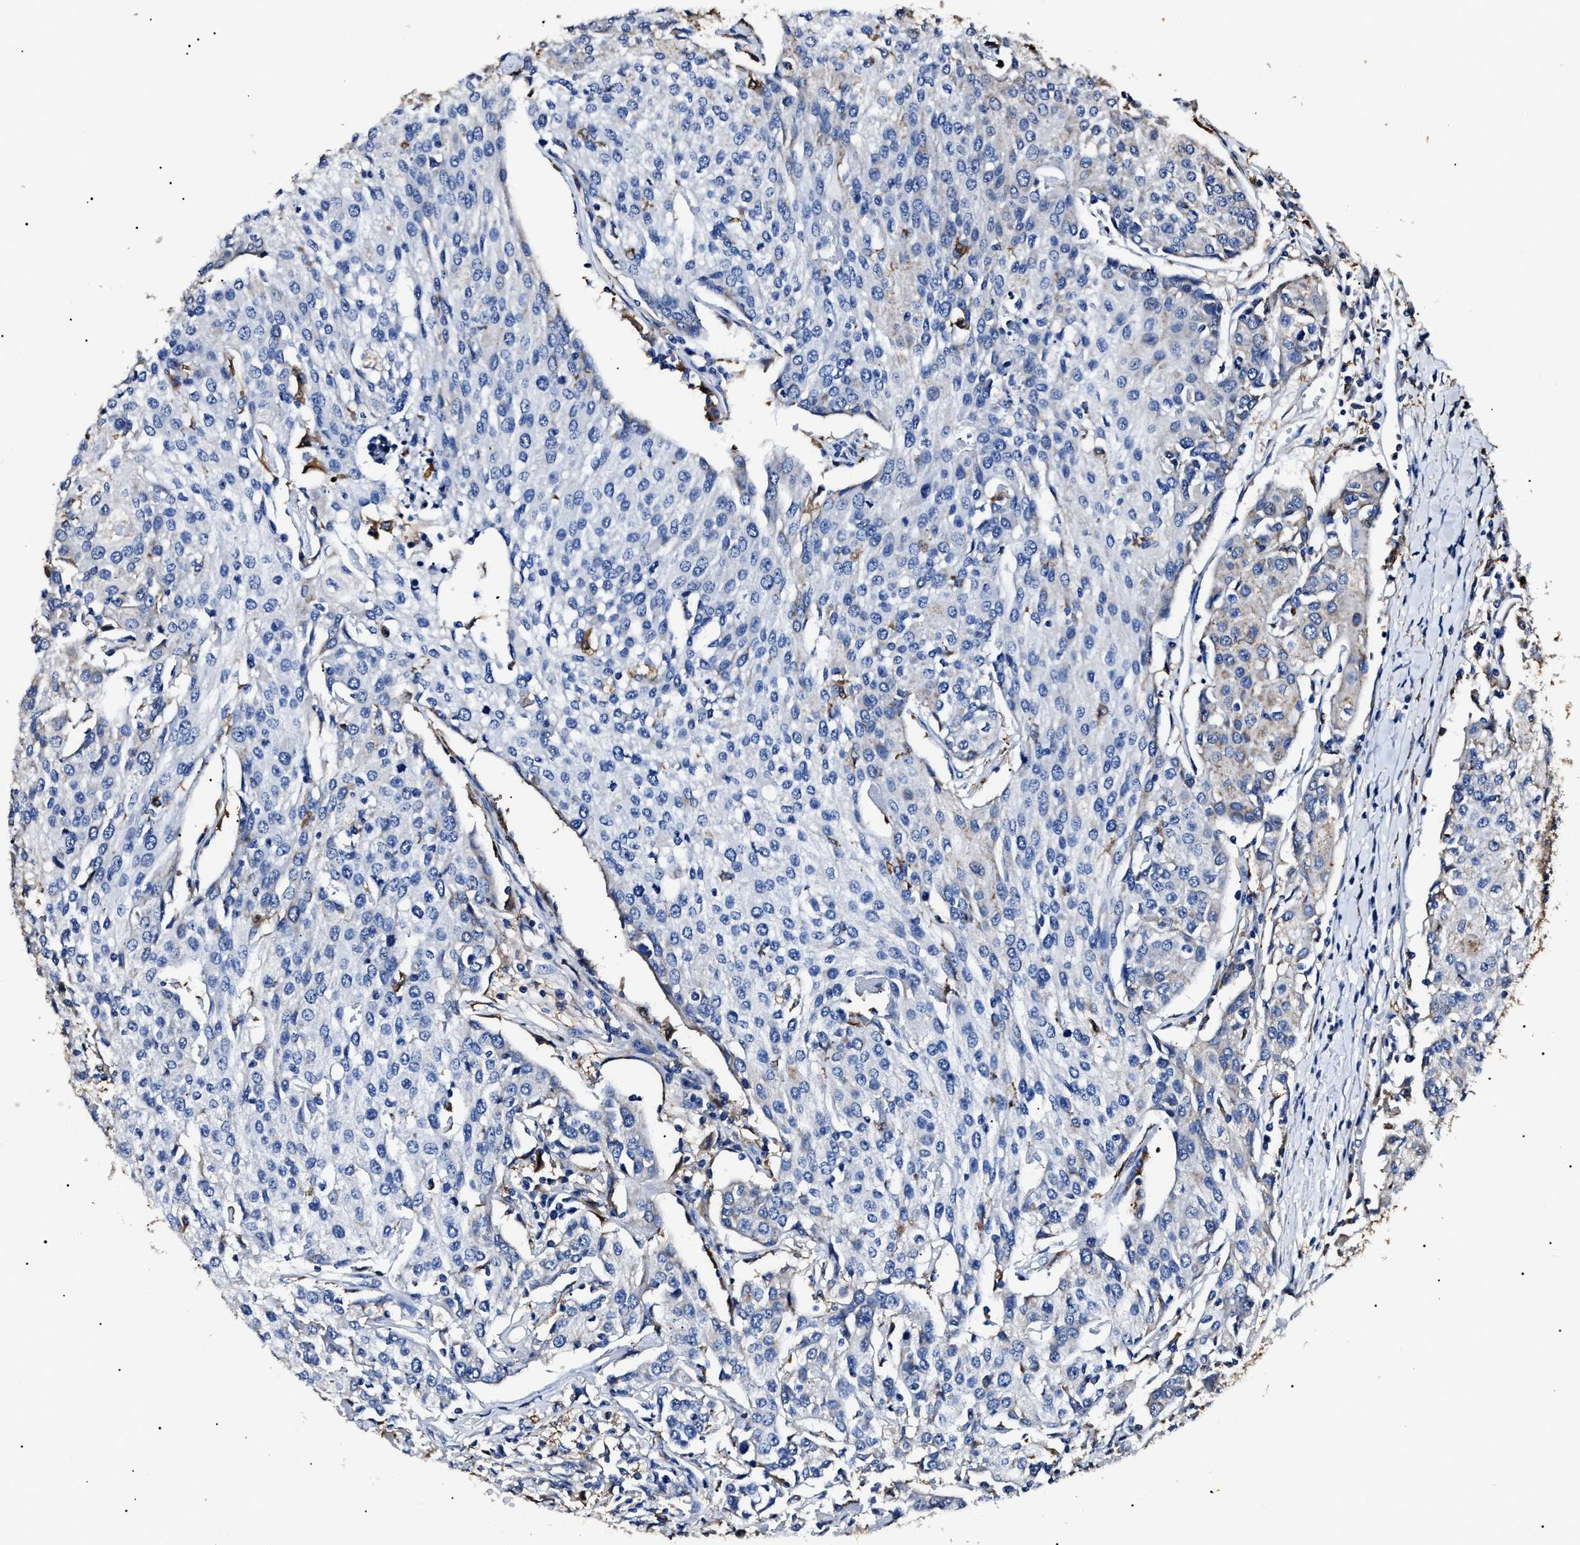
{"staining": {"intensity": "negative", "quantity": "none", "location": "none"}, "tissue": "urothelial cancer", "cell_type": "Tumor cells", "image_type": "cancer", "snomed": [{"axis": "morphology", "description": "Urothelial carcinoma, High grade"}, {"axis": "topography", "description": "Urinary bladder"}], "caption": "Tumor cells show no significant staining in high-grade urothelial carcinoma.", "gene": "ALDH1A1", "patient": {"sex": "female", "age": 85}}